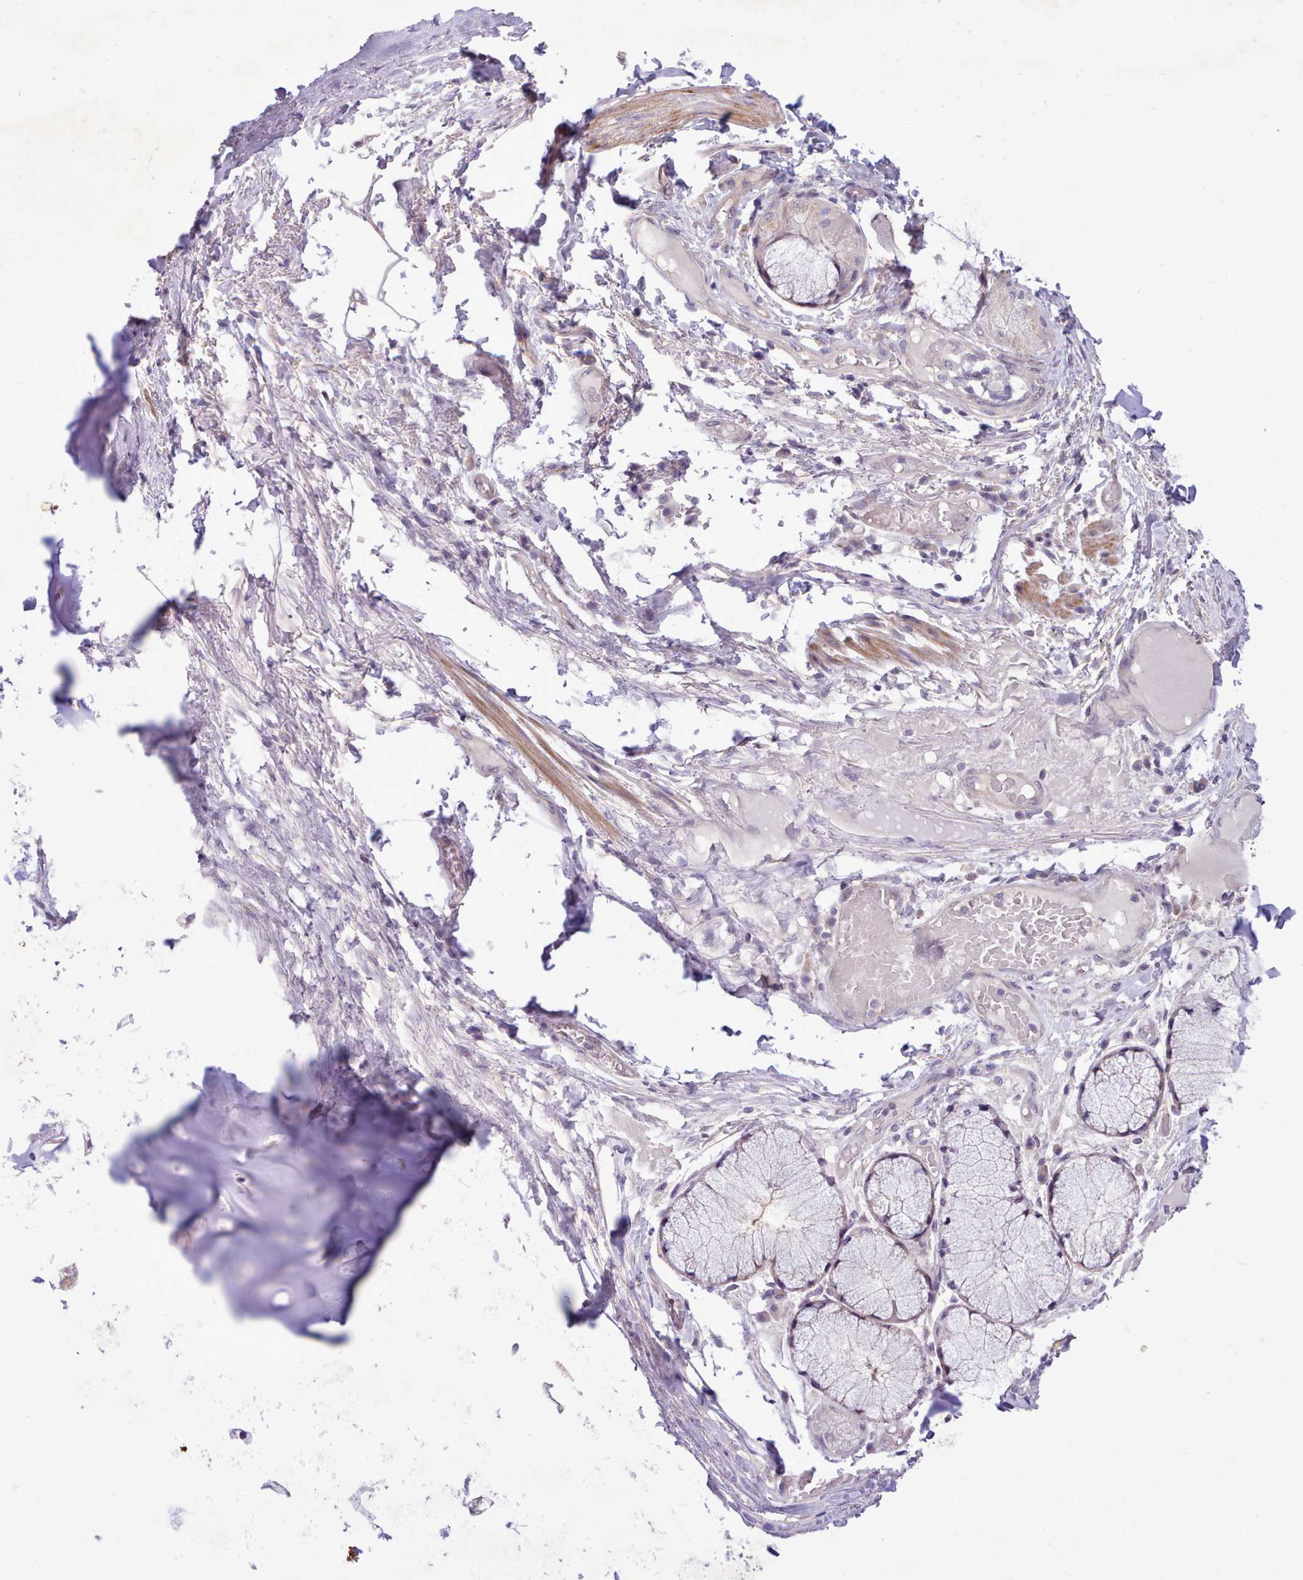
{"staining": {"intensity": "weak", "quantity": "25%-75%", "location": "nuclear"}, "tissue": "adipose tissue", "cell_type": "Adipocytes", "image_type": "normal", "snomed": [{"axis": "morphology", "description": "Normal tissue, NOS"}, {"axis": "topography", "description": "Cartilage tissue"}, {"axis": "topography", "description": "Bronchus"}], "caption": "Brown immunohistochemical staining in normal human adipose tissue exhibits weak nuclear expression in about 25%-75% of adipocytes. Nuclei are stained in blue.", "gene": "ZNF607", "patient": {"sex": "male", "age": 56}}